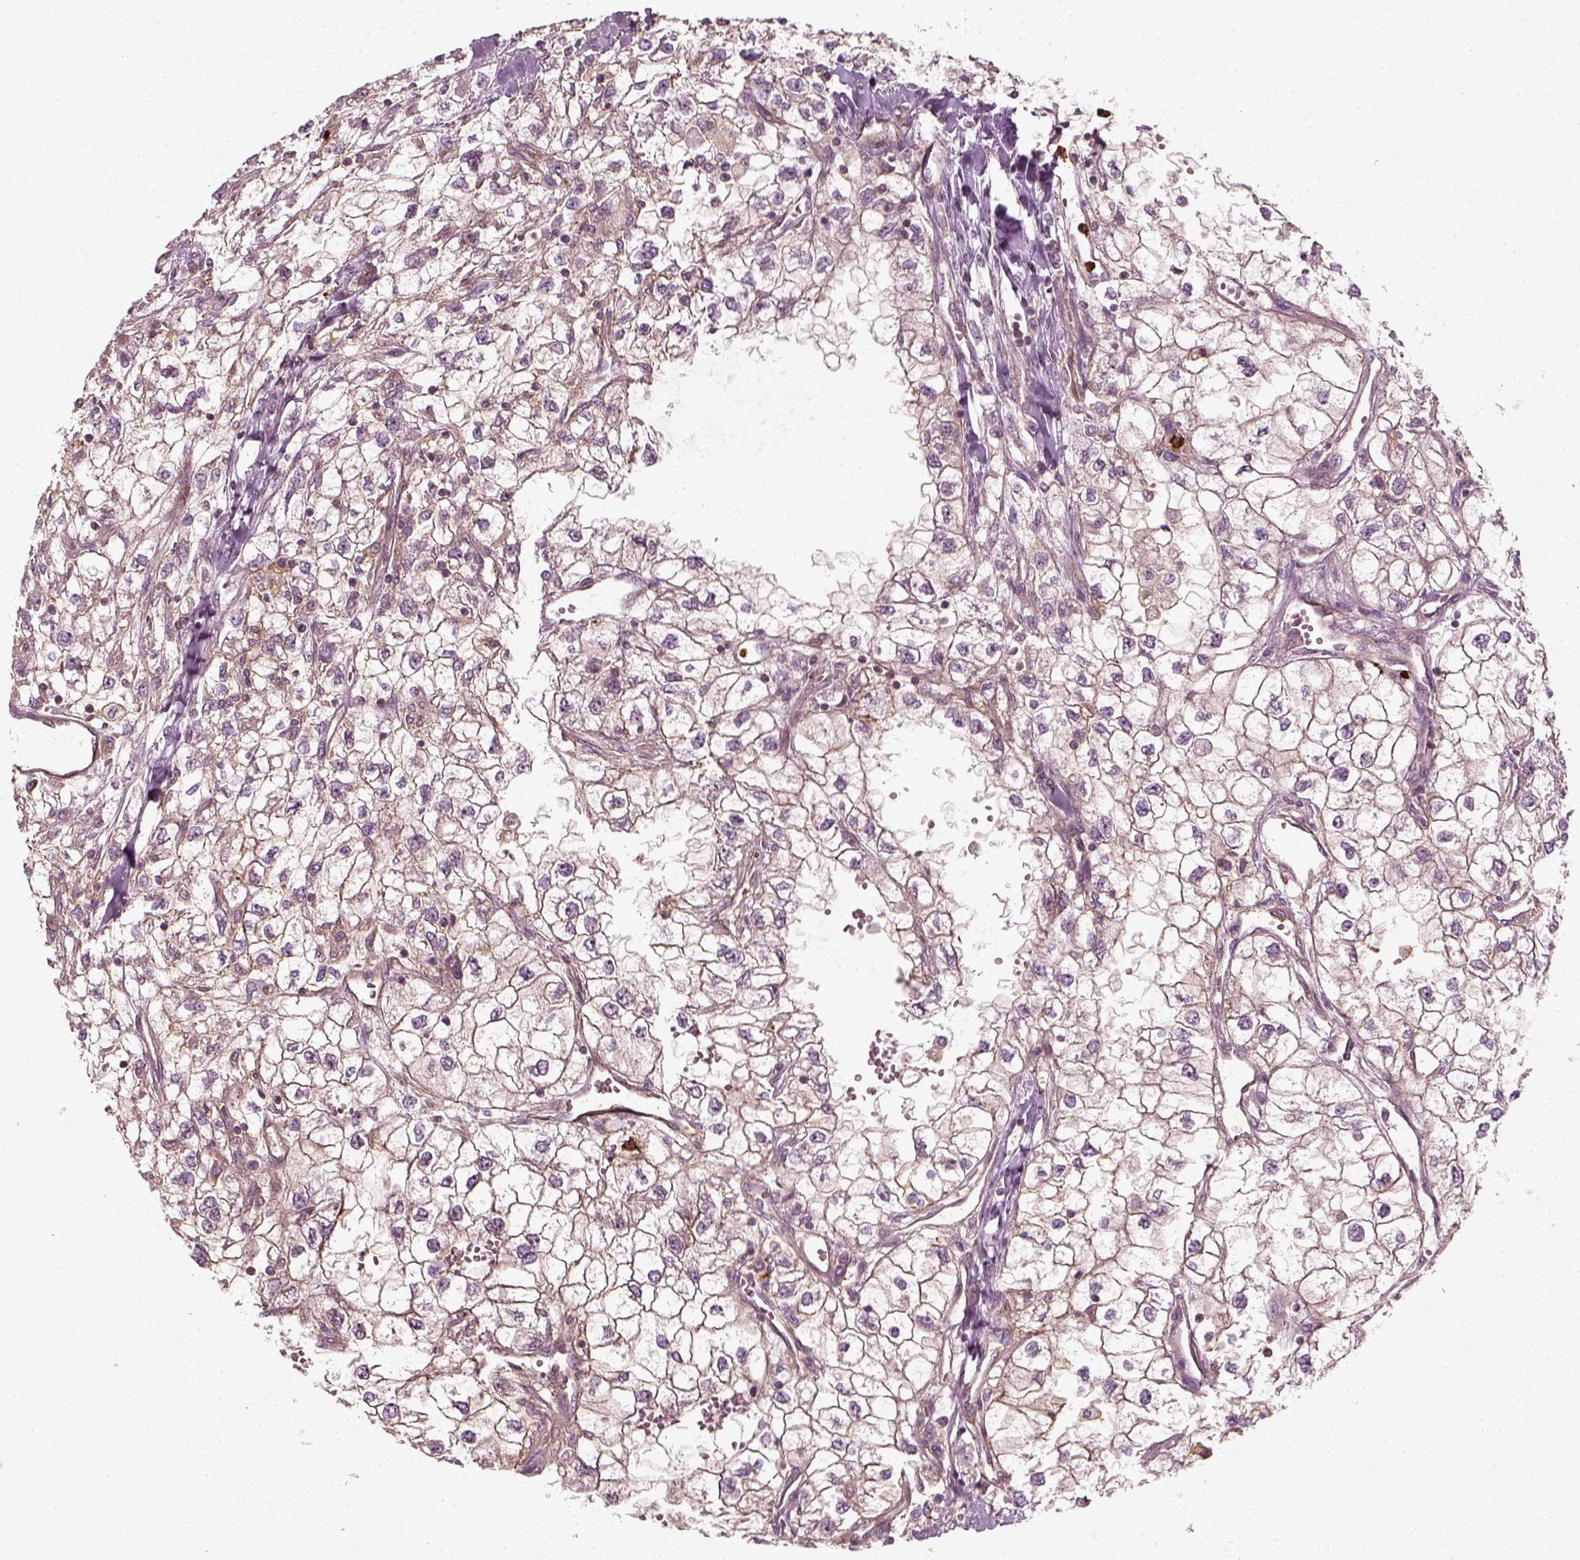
{"staining": {"intensity": "negative", "quantity": "none", "location": "none"}, "tissue": "renal cancer", "cell_type": "Tumor cells", "image_type": "cancer", "snomed": [{"axis": "morphology", "description": "Adenocarcinoma, NOS"}, {"axis": "topography", "description": "Kidney"}], "caption": "DAB immunohistochemical staining of human renal cancer (adenocarcinoma) exhibits no significant positivity in tumor cells. (Brightfield microscopy of DAB immunohistochemistry at high magnification).", "gene": "NPTN", "patient": {"sex": "male", "age": 59}}